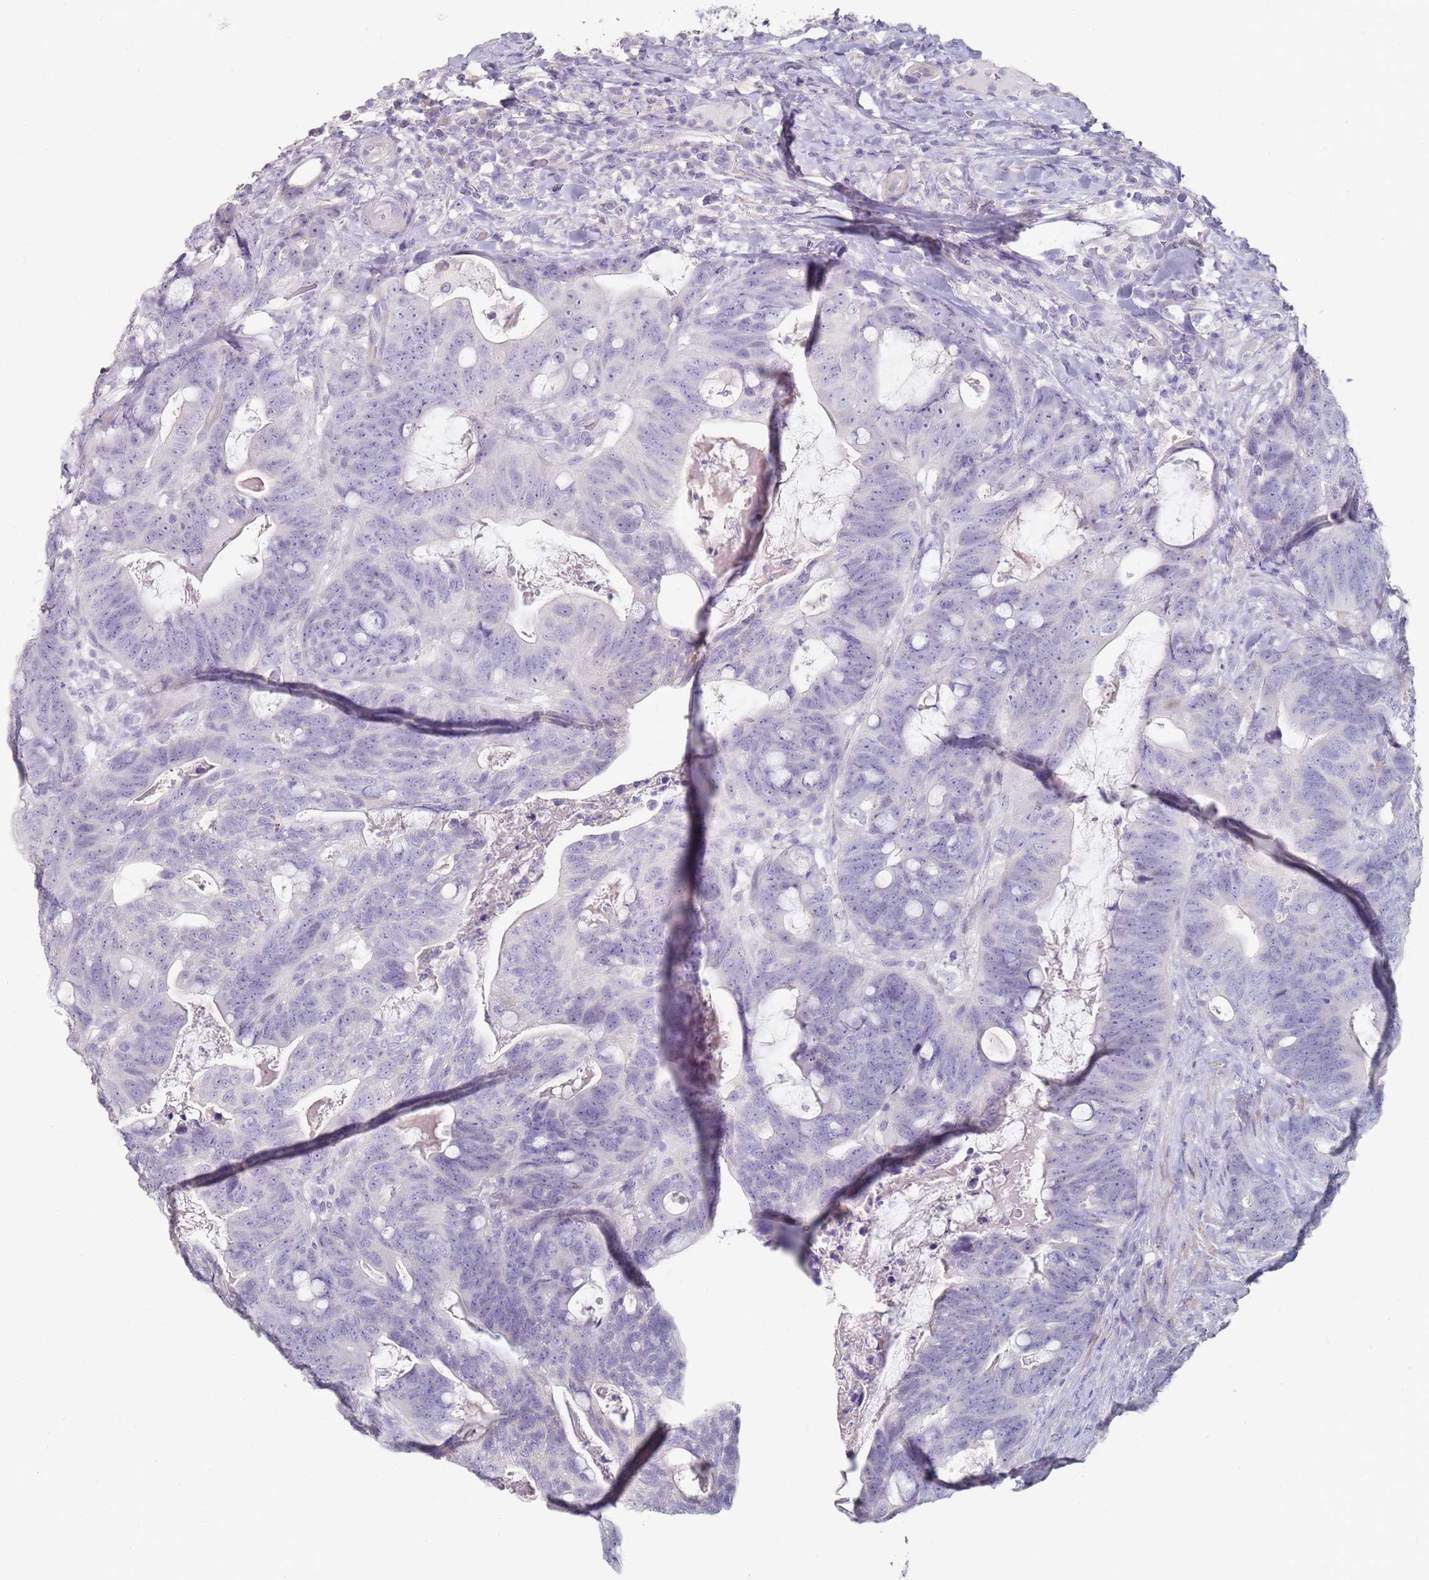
{"staining": {"intensity": "negative", "quantity": "none", "location": "none"}, "tissue": "colorectal cancer", "cell_type": "Tumor cells", "image_type": "cancer", "snomed": [{"axis": "morphology", "description": "Adenocarcinoma, NOS"}, {"axis": "topography", "description": "Colon"}], "caption": "Immunohistochemistry (IHC) image of colorectal cancer (adenocarcinoma) stained for a protein (brown), which shows no positivity in tumor cells.", "gene": "DNAH11", "patient": {"sex": "female", "age": 82}}